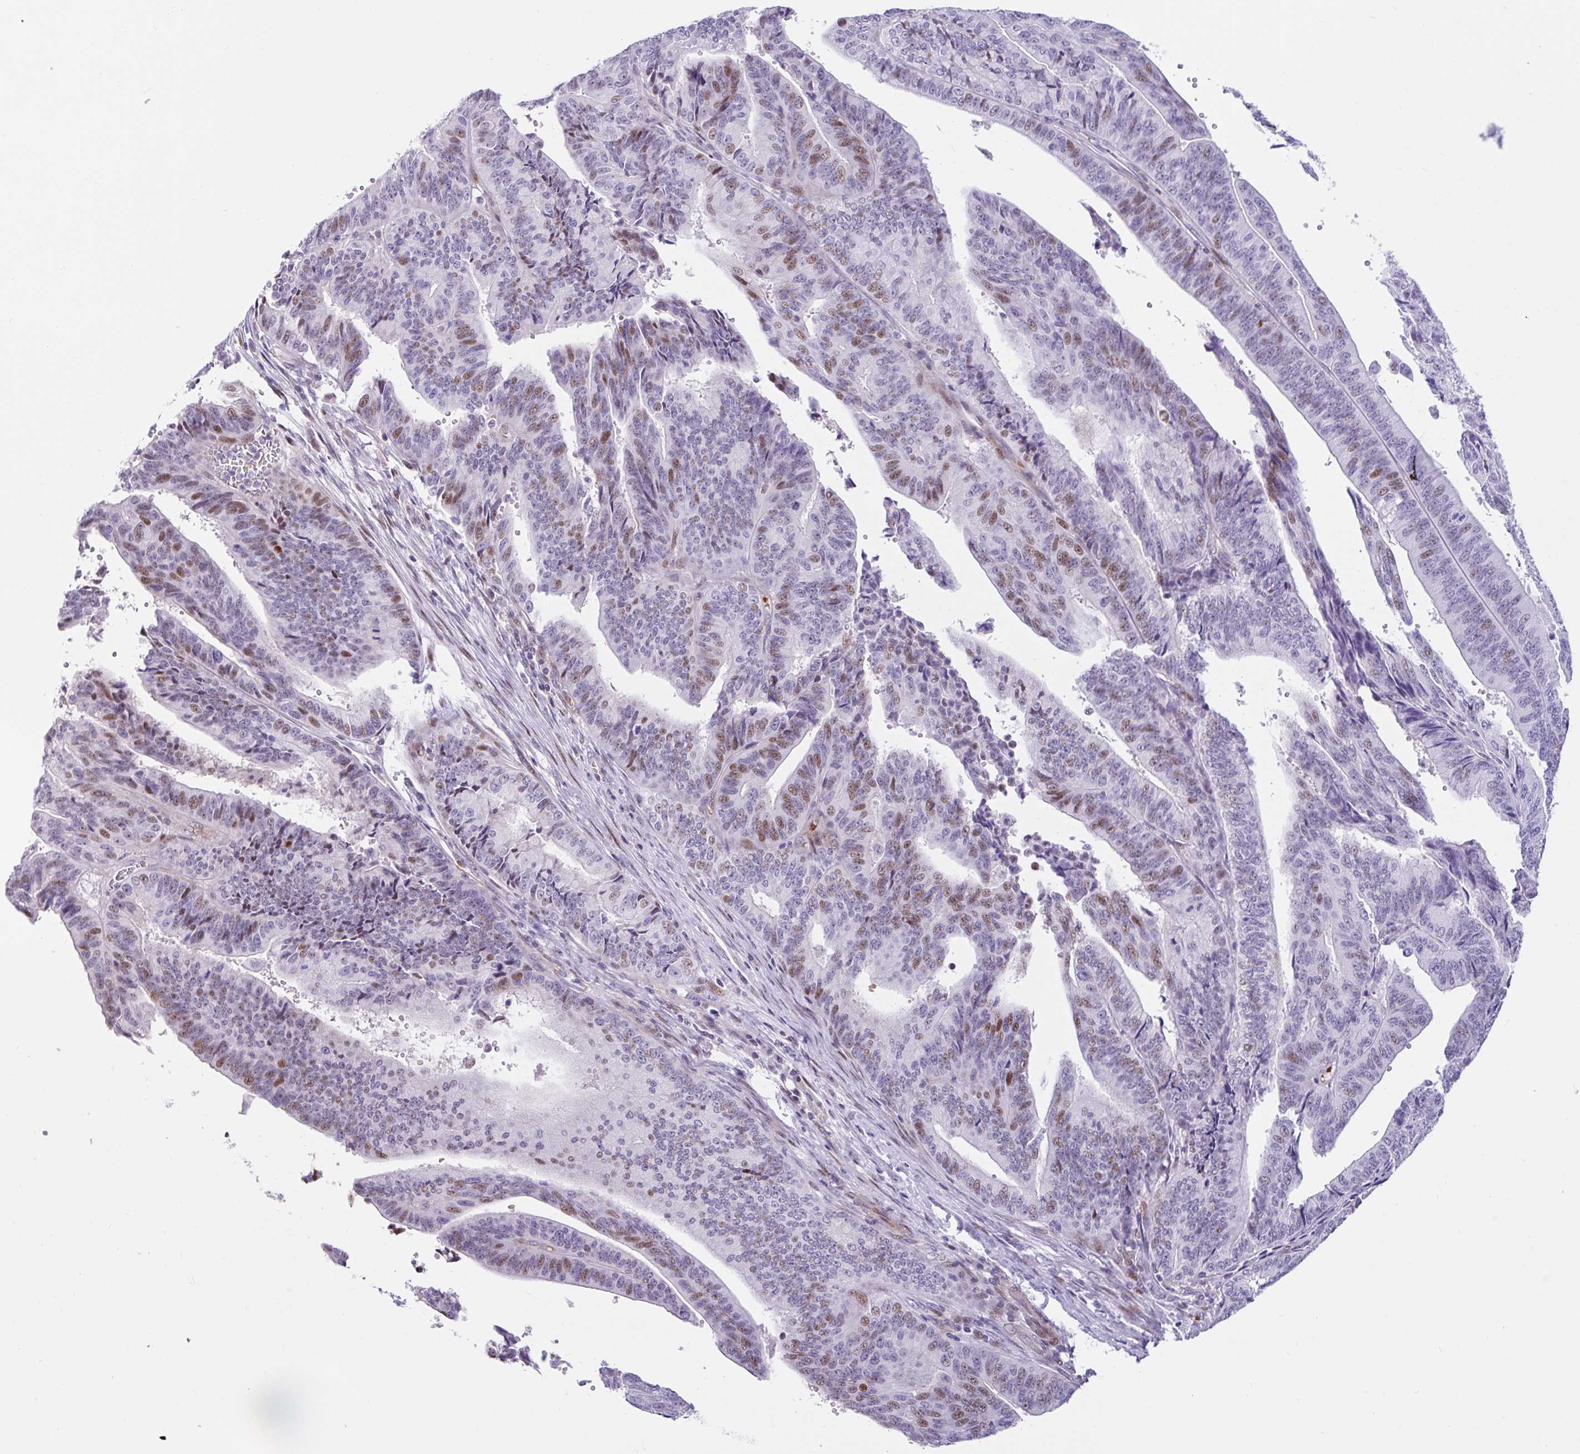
{"staining": {"intensity": "moderate", "quantity": "<25%", "location": "nuclear"}, "tissue": "endometrial cancer", "cell_type": "Tumor cells", "image_type": "cancer", "snomed": [{"axis": "morphology", "description": "Adenocarcinoma, NOS"}, {"axis": "topography", "description": "Endometrium"}], "caption": "Endometrial cancer stained with DAB (3,3'-diaminobenzidine) immunohistochemistry exhibits low levels of moderate nuclear expression in approximately <25% of tumor cells.", "gene": "NHLH2", "patient": {"sex": "female", "age": 65}}